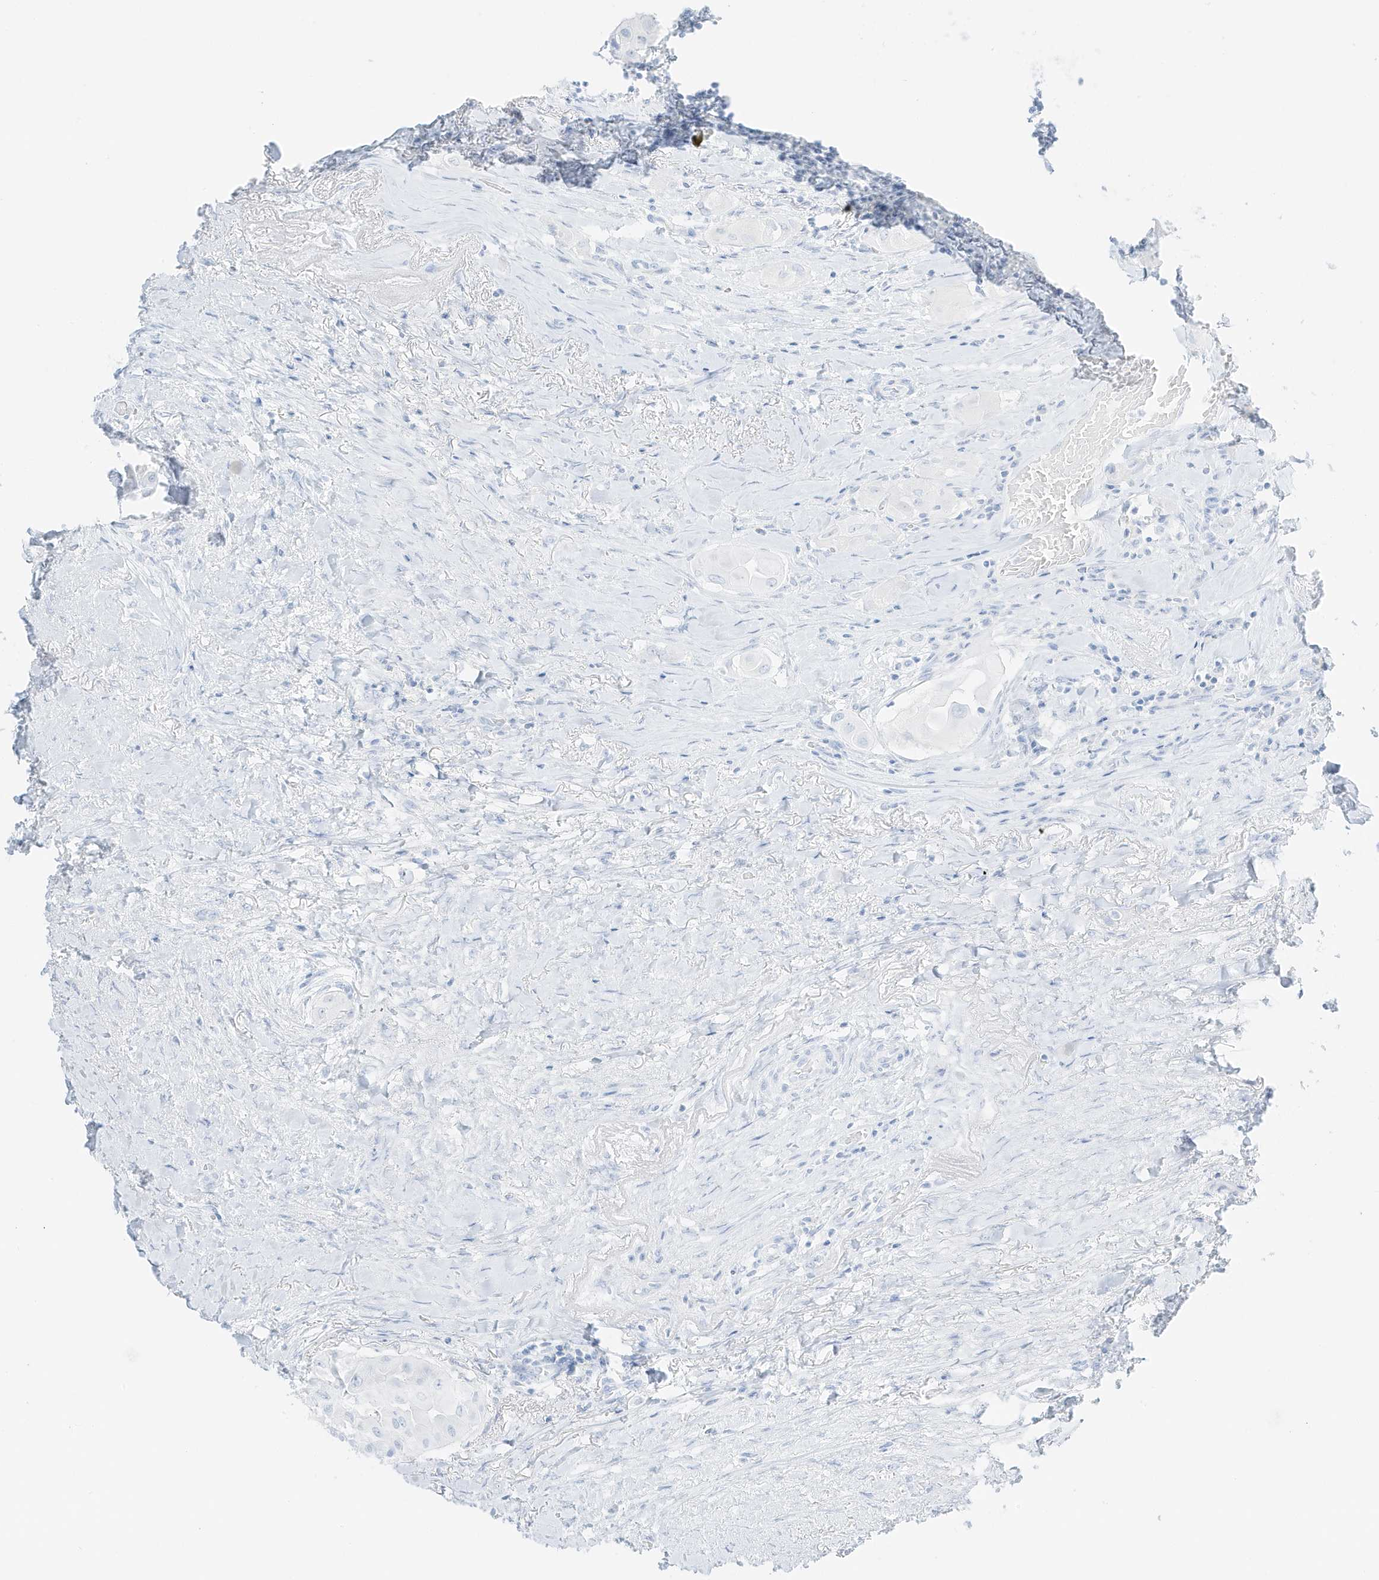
{"staining": {"intensity": "negative", "quantity": "none", "location": "none"}, "tissue": "thyroid cancer", "cell_type": "Tumor cells", "image_type": "cancer", "snomed": [{"axis": "morphology", "description": "Papillary adenocarcinoma, NOS"}, {"axis": "topography", "description": "Thyroid gland"}], "caption": "This is an immunohistochemistry image of thyroid papillary adenocarcinoma. There is no positivity in tumor cells.", "gene": "SLC22A13", "patient": {"sex": "female", "age": 59}}